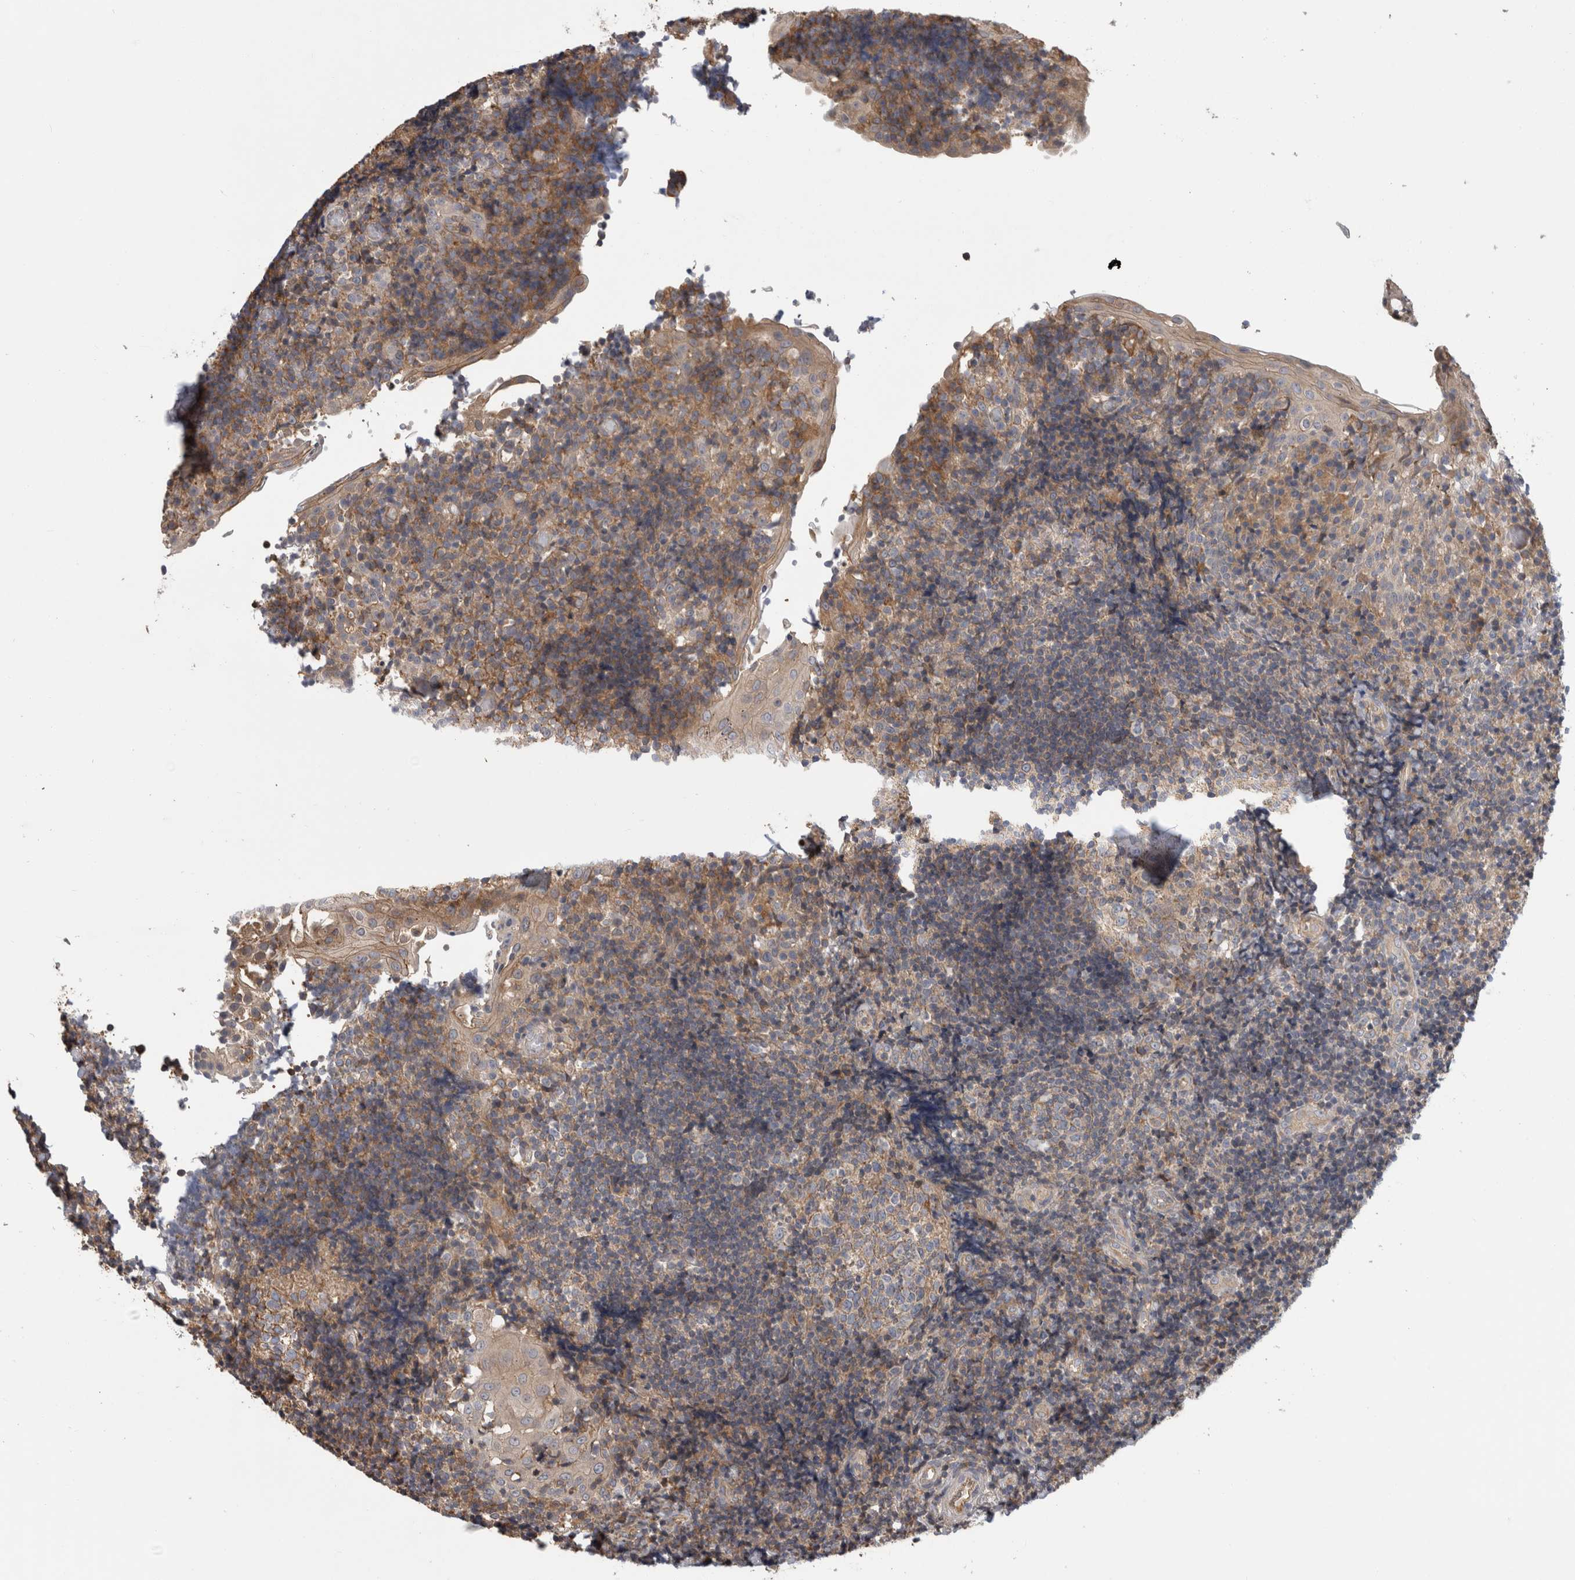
{"staining": {"intensity": "weak", "quantity": "25%-75%", "location": "cytoplasmic/membranous"}, "tissue": "tonsil", "cell_type": "Germinal center cells", "image_type": "normal", "snomed": [{"axis": "morphology", "description": "Normal tissue, NOS"}, {"axis": "topography", "description": "Tonsil"}], "caption": "Immunohistochemical staining of normal tonsil shows 25%-75% levels of weak cytoplasmic/membranous protein expression in approximately 25%-75% of germinal center cells.", "gene": "PARP6", "patient": {"sex": "female", "age": 40}}